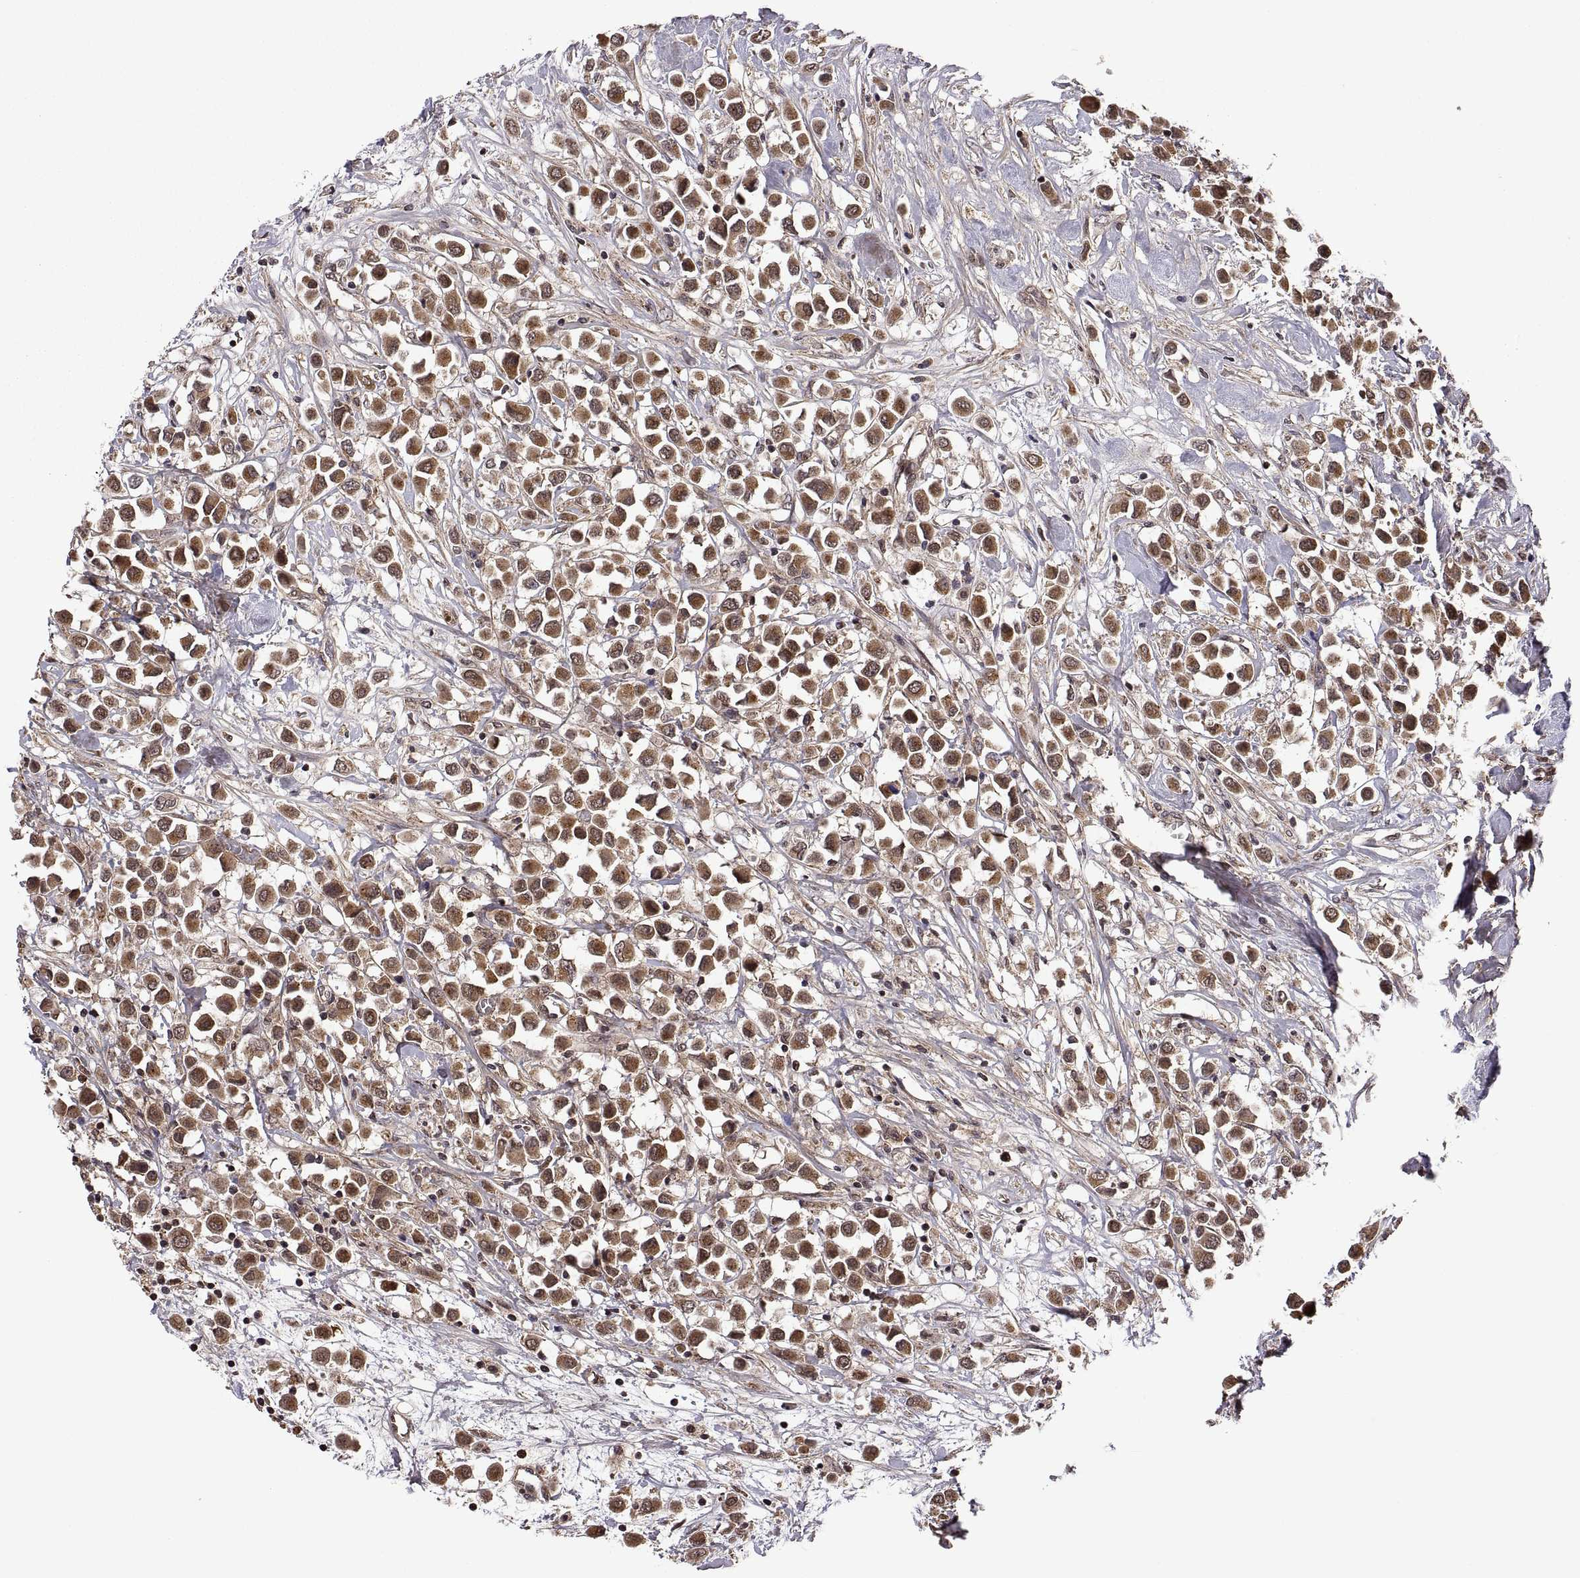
{"staining": {"intensity": "moderate", "quantity": ">75%", "location": "cytoplasmic/membranous"}, "tissue": "breast cancer", "cell_type": "Tumor cells", "image_type": "cancer", "snomed": [{"axis": "morphology", "description": "Duct carcinoma"}, {"axis": "topography", "description": "Breast"}], "caption": "There is medium levels of moderate cytoplasmic/membranous staining in tumor cells of breast cancer, as demonstrated by immunohistochemical staining (brown color).", "gene": "ZNRF2", "patient": {"sex": "female", "age": 61}}